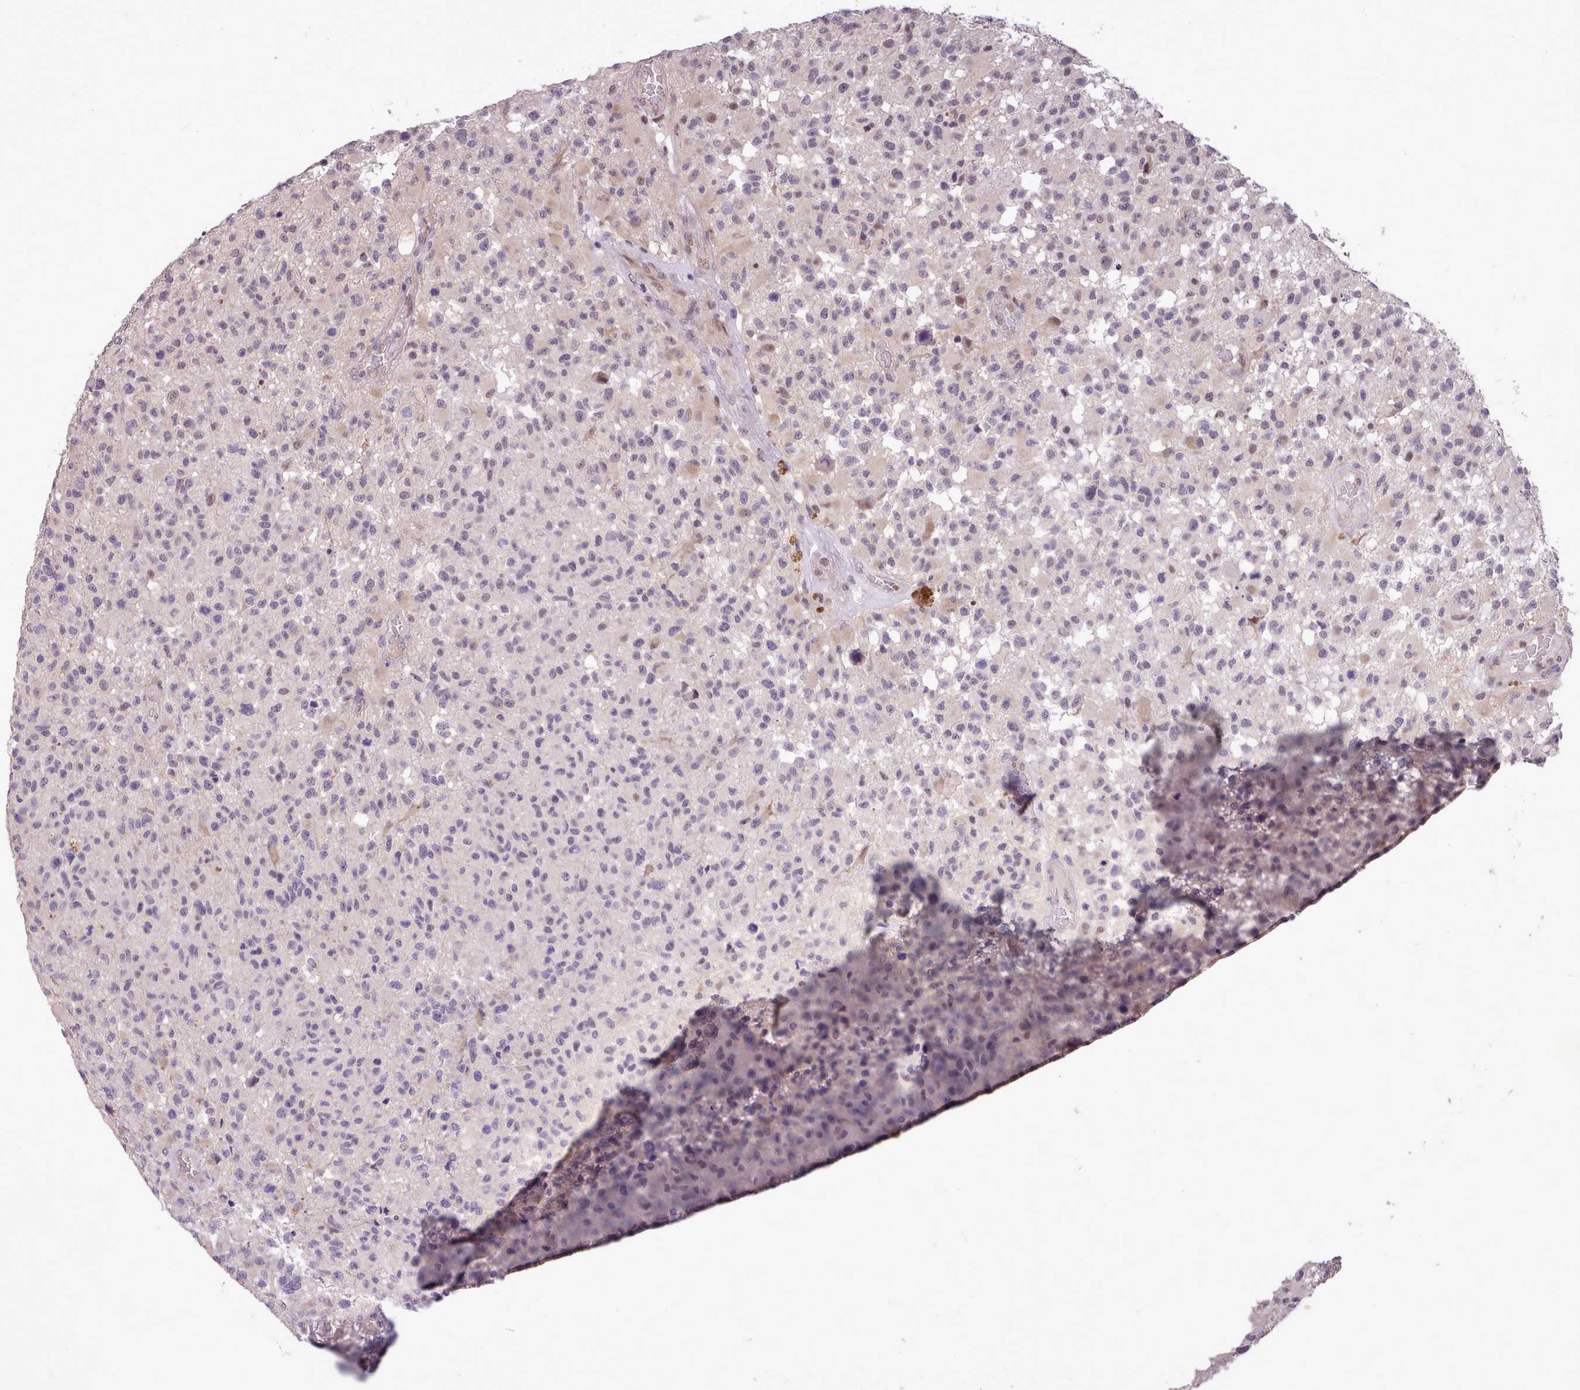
{"staining": {"intensity": "weak", "quantity": "25%-75%", "location": "nuclear"}, "tissue": "glioma", "cell_type": "Tumor cells", "image_type": "cancer", "snomed": [{"axis": "morphology", "description": "Glioma, malignant, High grade"}, {"axis": "morphology", "description": "Glioblastoma, NOS"}, {"axis": "topography", "description": "Brain"}], "caption": "High-power microscopy captured an immunohistochemistry micrograph of glioma, revealing weak nuclear positivity in approximately 25%-75% of tumor cells. (Stains: DAB (3,3'-diaminobenzidine) in brown, nuclei in blue, Microscopy: brightfield microscopy at high magnification).", "gene": "ZNF607", "patient": {"sex": "male", "age": 60}}